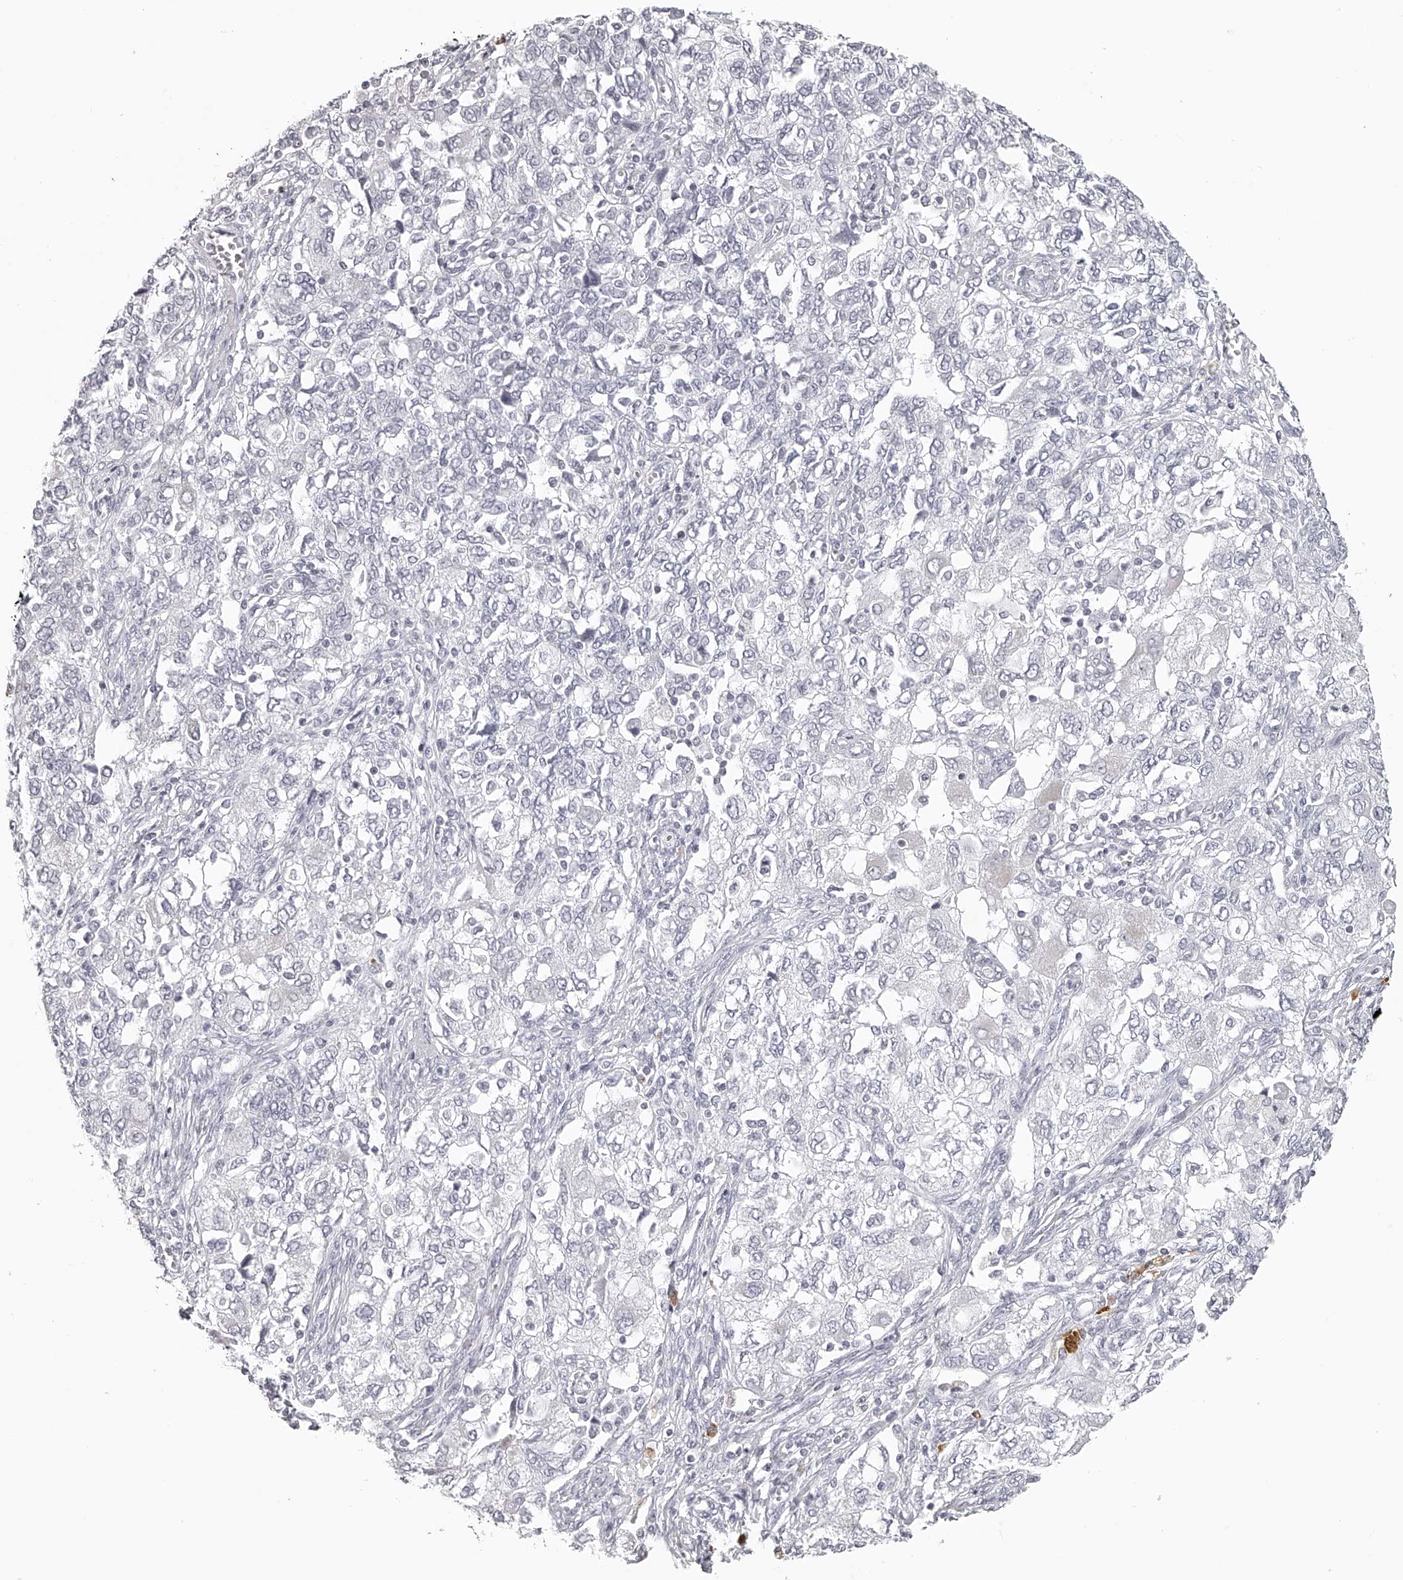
{"staining": {"intensity": "negative", "quantity": "none", "location": "none"}, "tissue": "ovarian cancer", "cell_type": "Tumor cells", "image_type": "cancer", "snomed": [{"axis": "morphology", "description": "Carcinoma, NOS"}, {"axis": "morphology", "description": "Cystadenocarcinoma, serous, NOS"}, {"axis": "topography", "description": "Ovary"}], "caption": "An IHC photomicrograph of ovarian serous cystadenocarcinoma is shown. There is no staining in tumor cells of ovarian serous cystadenocarcinoma.", "gene": "SEC11C", "patient": {"sex": "female", "age": 69}}